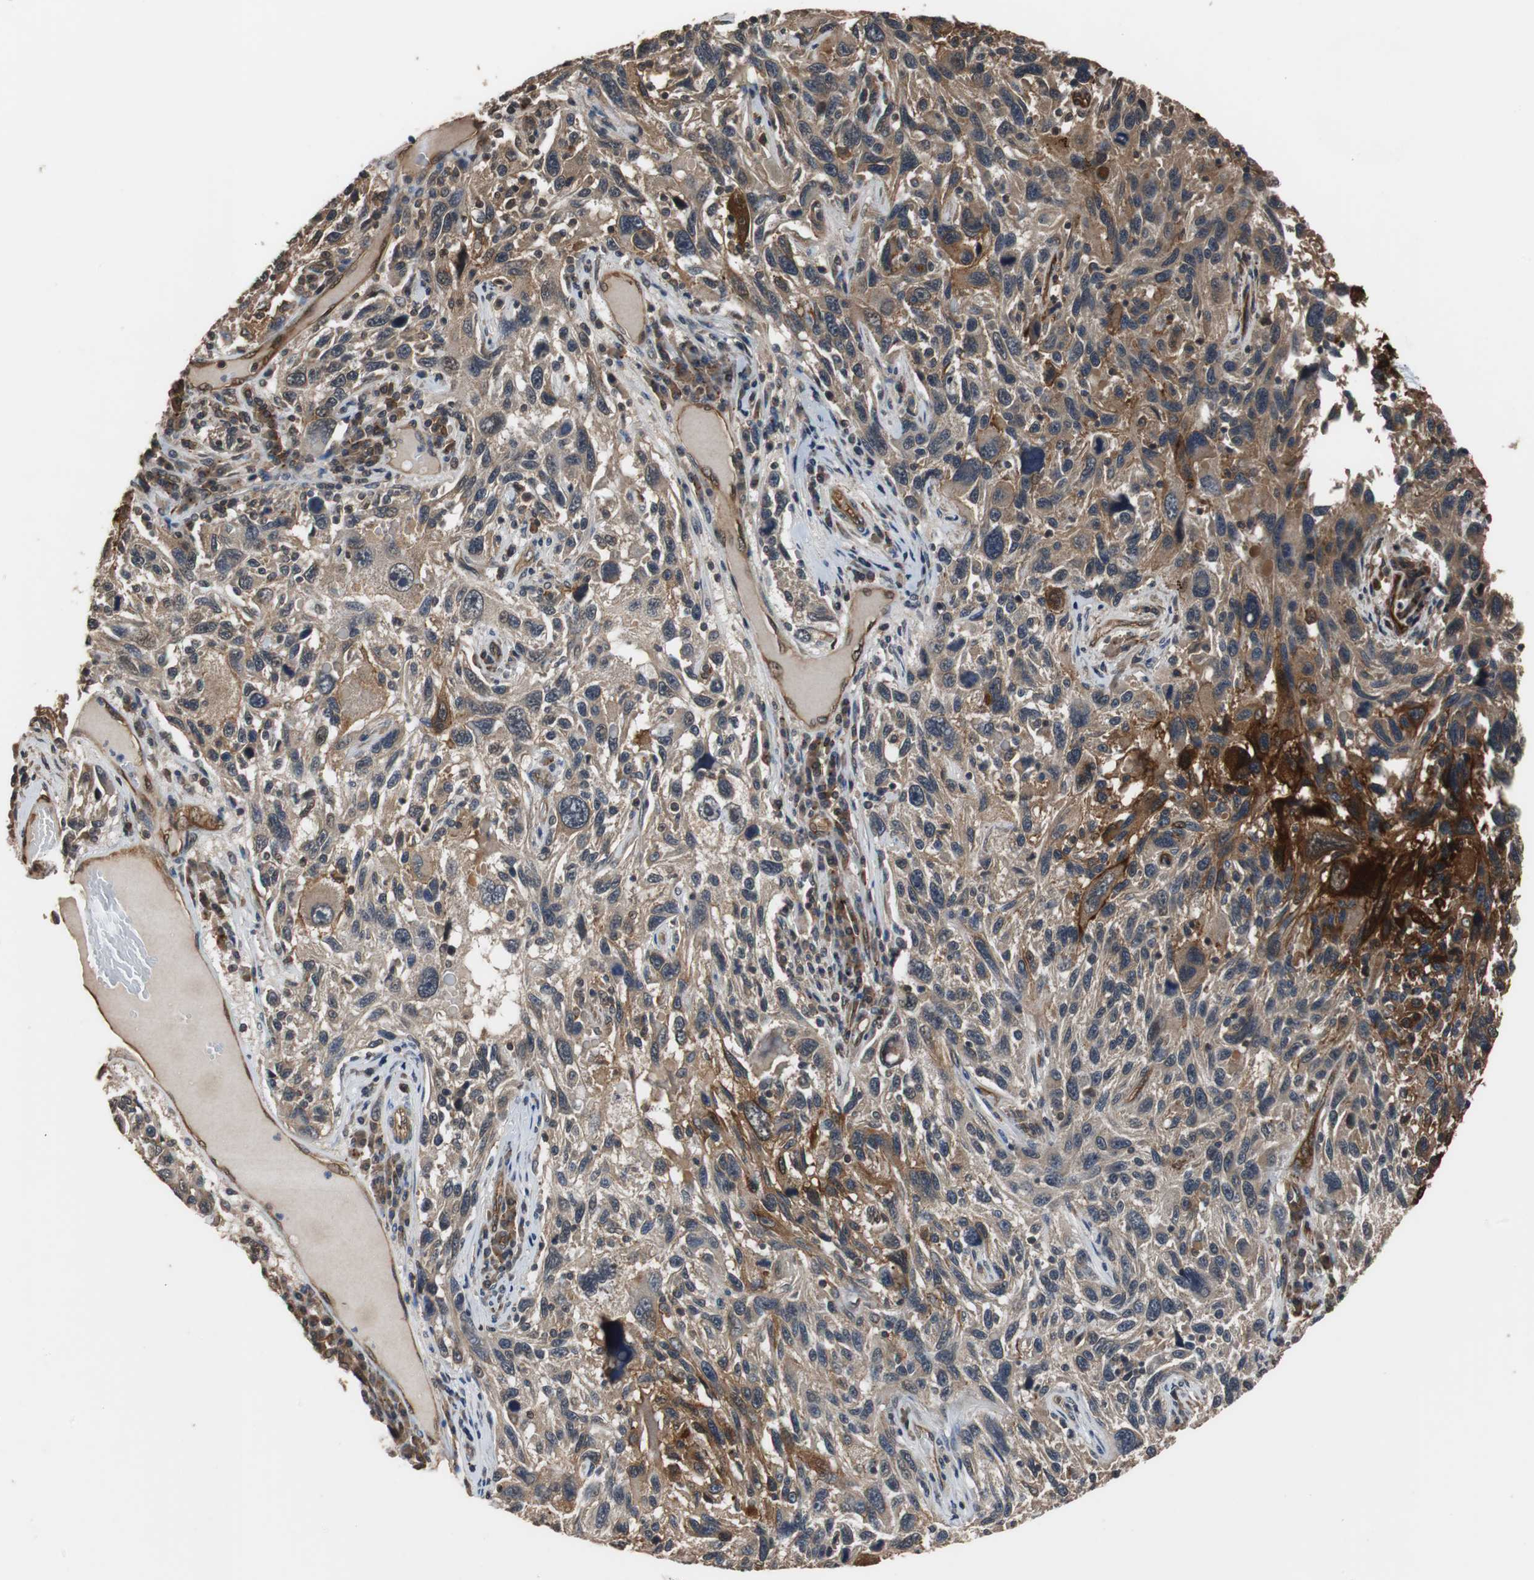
{"staining": {"intensity": "strong", "quantity": "25%-75%", "location": "cytoplasmic/membranous"}, "tissue": "melanoma", "cell_type": "Tumor cells", "image_type": "cancer", "snomed": [{"axis": "morphology", "description": "Malignant melanoma, NOS"}, {"axis": "topography", "description": "Skin"}], "caption": "A brown stain labels strong cytoplasmic/membranous staining of a protein in human malignant melanoma tumor cells.", "gene": "NDRG1", "patient": {"sex": "male", "age": 53}}